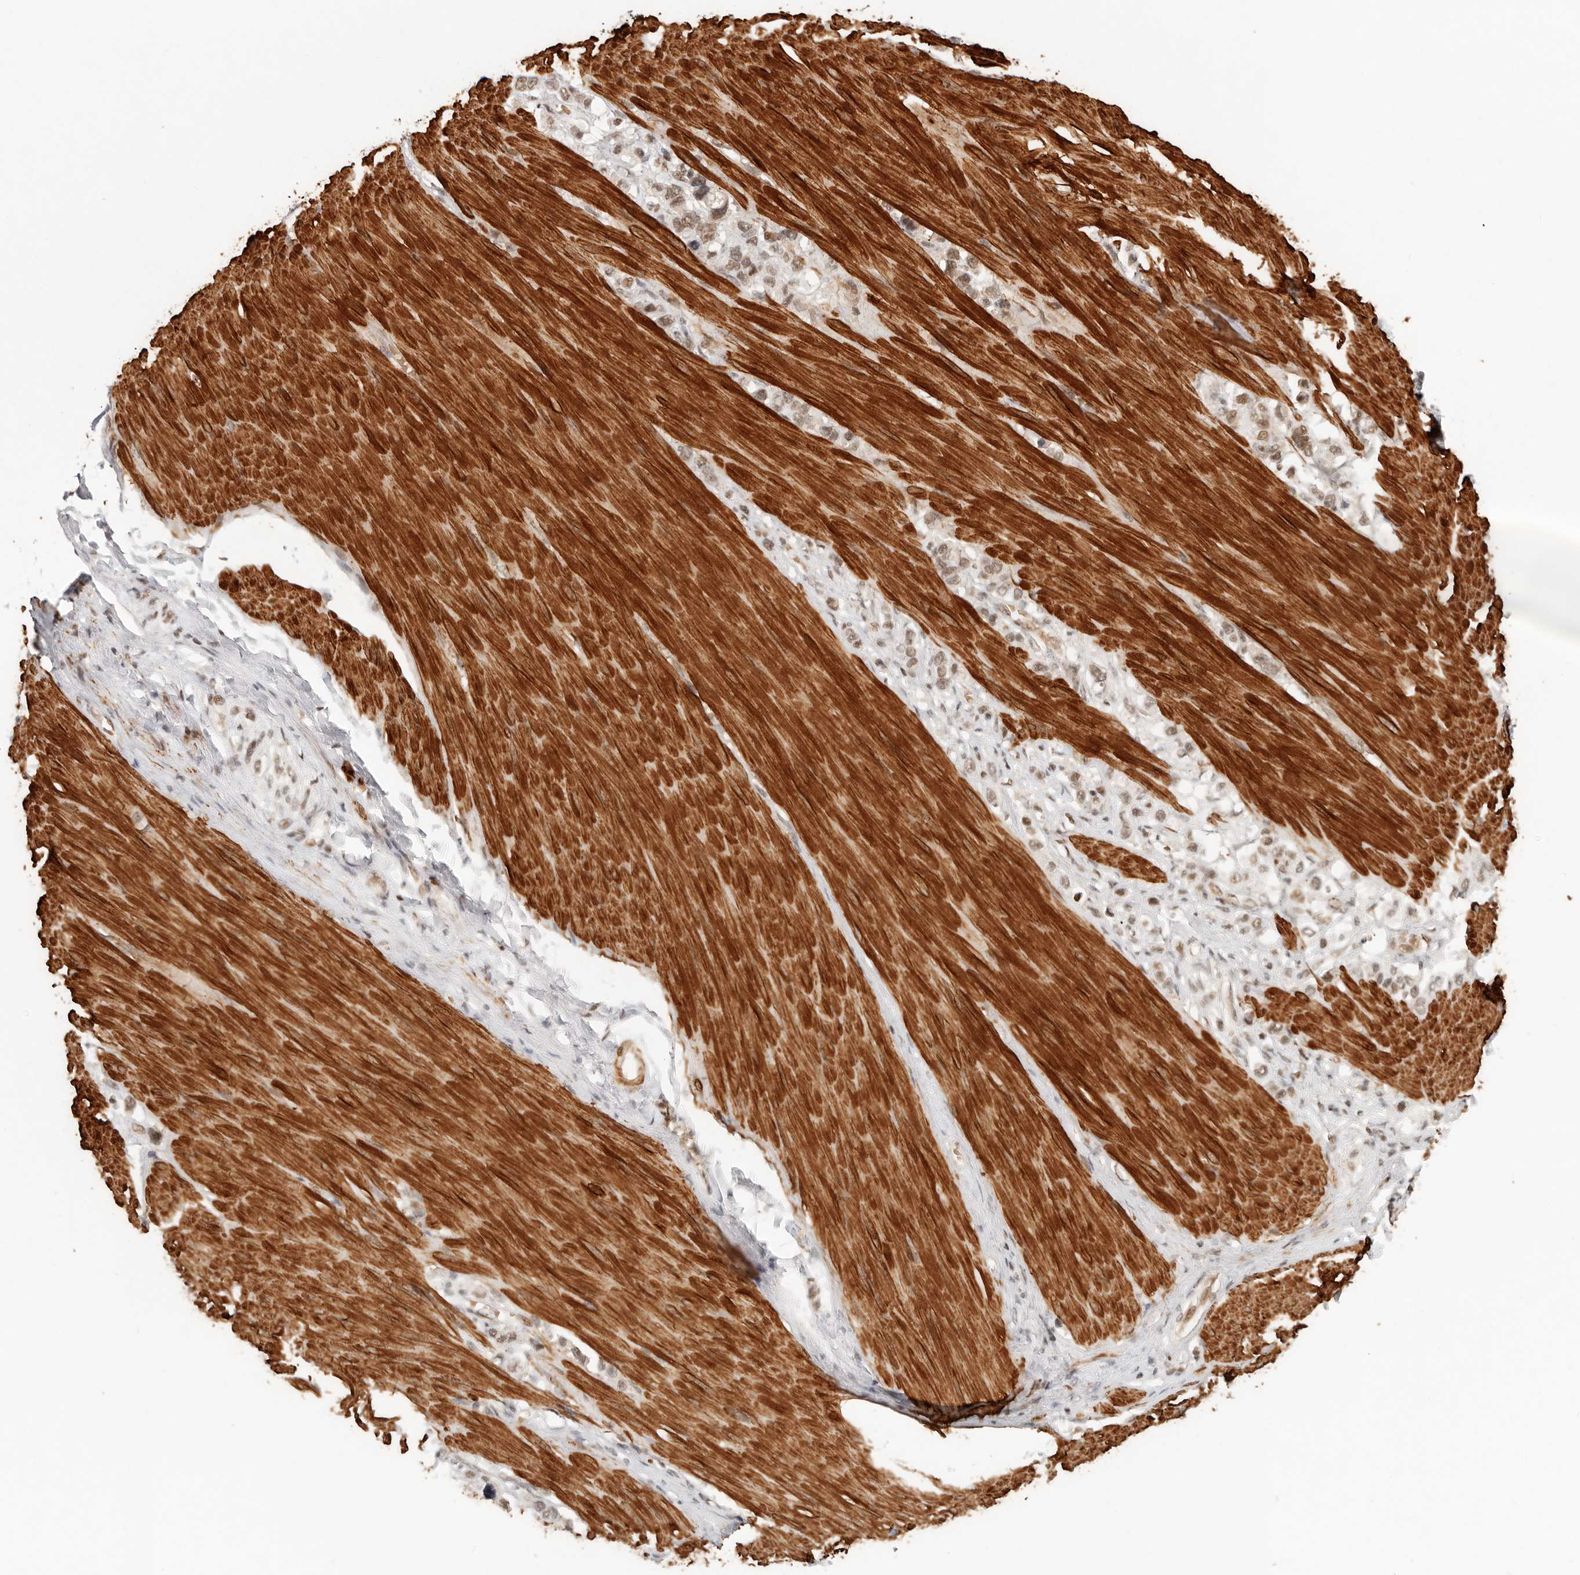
{"staining": {"intensity": "moderate", "quantity": ">75%", "location": "nuclear"}, "tissue": "stomach cancer", "cell_type": "Tumor cells", "image_type": "cancer", "snomed": [{"axis": "morphology", "description": "Adenocarcinoma, NOS"}, {"axis": "topography", "description": "Stomach"}], "caption": "The micrograph displays immunohistochemical staining of stomach cancer (adenocarcinoma). There is moderate nuclear staining is present in approximately >75% of tumor cells.", "gene": "GABPA", "patient": {"sex": "female", "age": 65}}